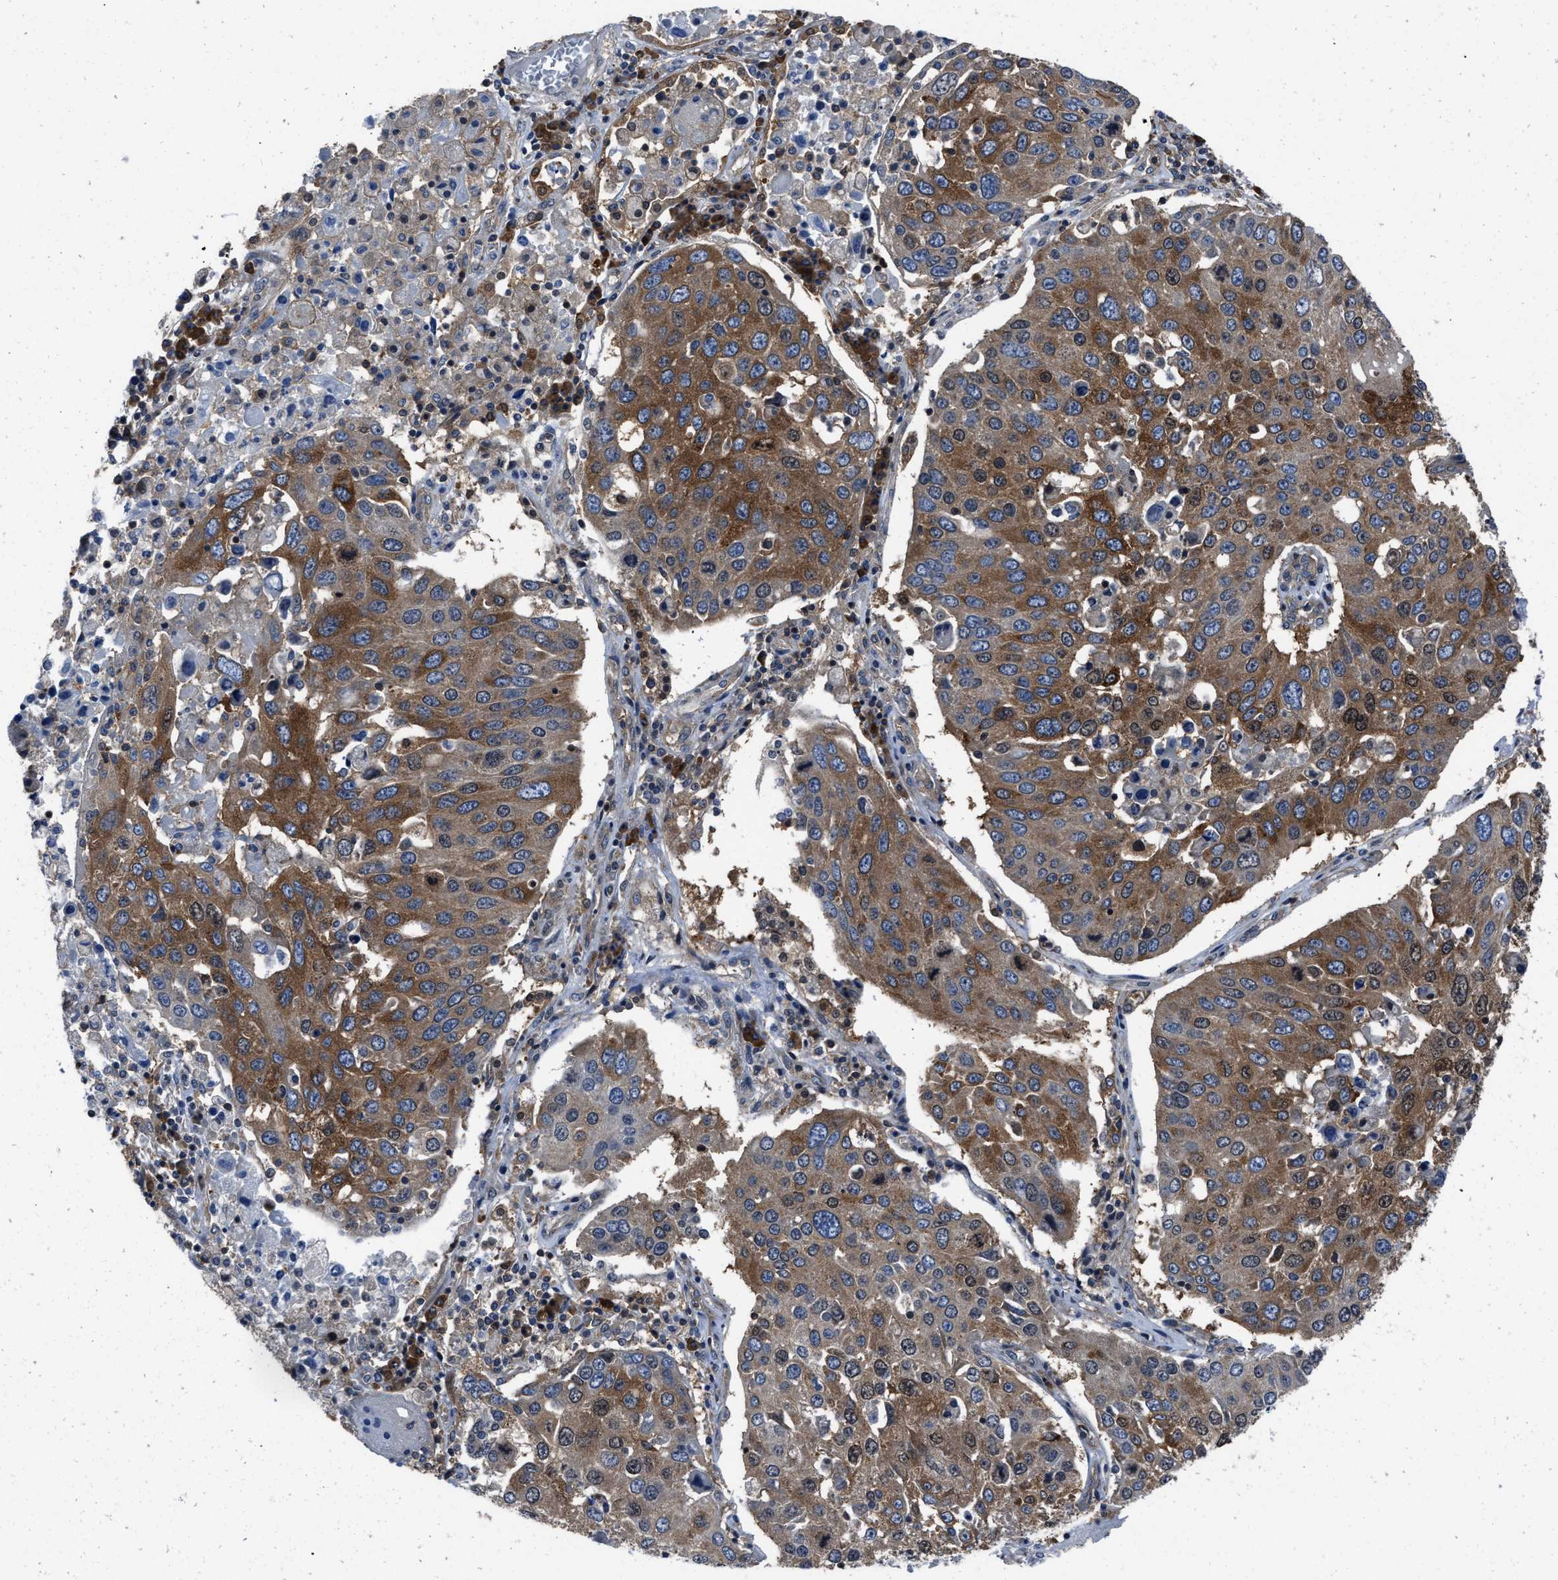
{"staining": {"intensity": "strong", "quantity": ">75%", "location": "cytoplasmic/membranous"}, "tissue": "lung cancer", "cell_type": "Tumor cells", "image_type": "cancer", "snomed": [{"axis": "morphology", "description": "Squamous cell carcinoma, NOS"}, {"axis": "topography", "description": "Lung"}], "caption": "Immunohistochemical staining of lung cancer (squamous cell carcinoma) exhibits strong cytoplasmic/membranous protein expression in about >75% of tumor cells.", "gene": "YARS1", "patient": {"sex": "male", "age": 65}}